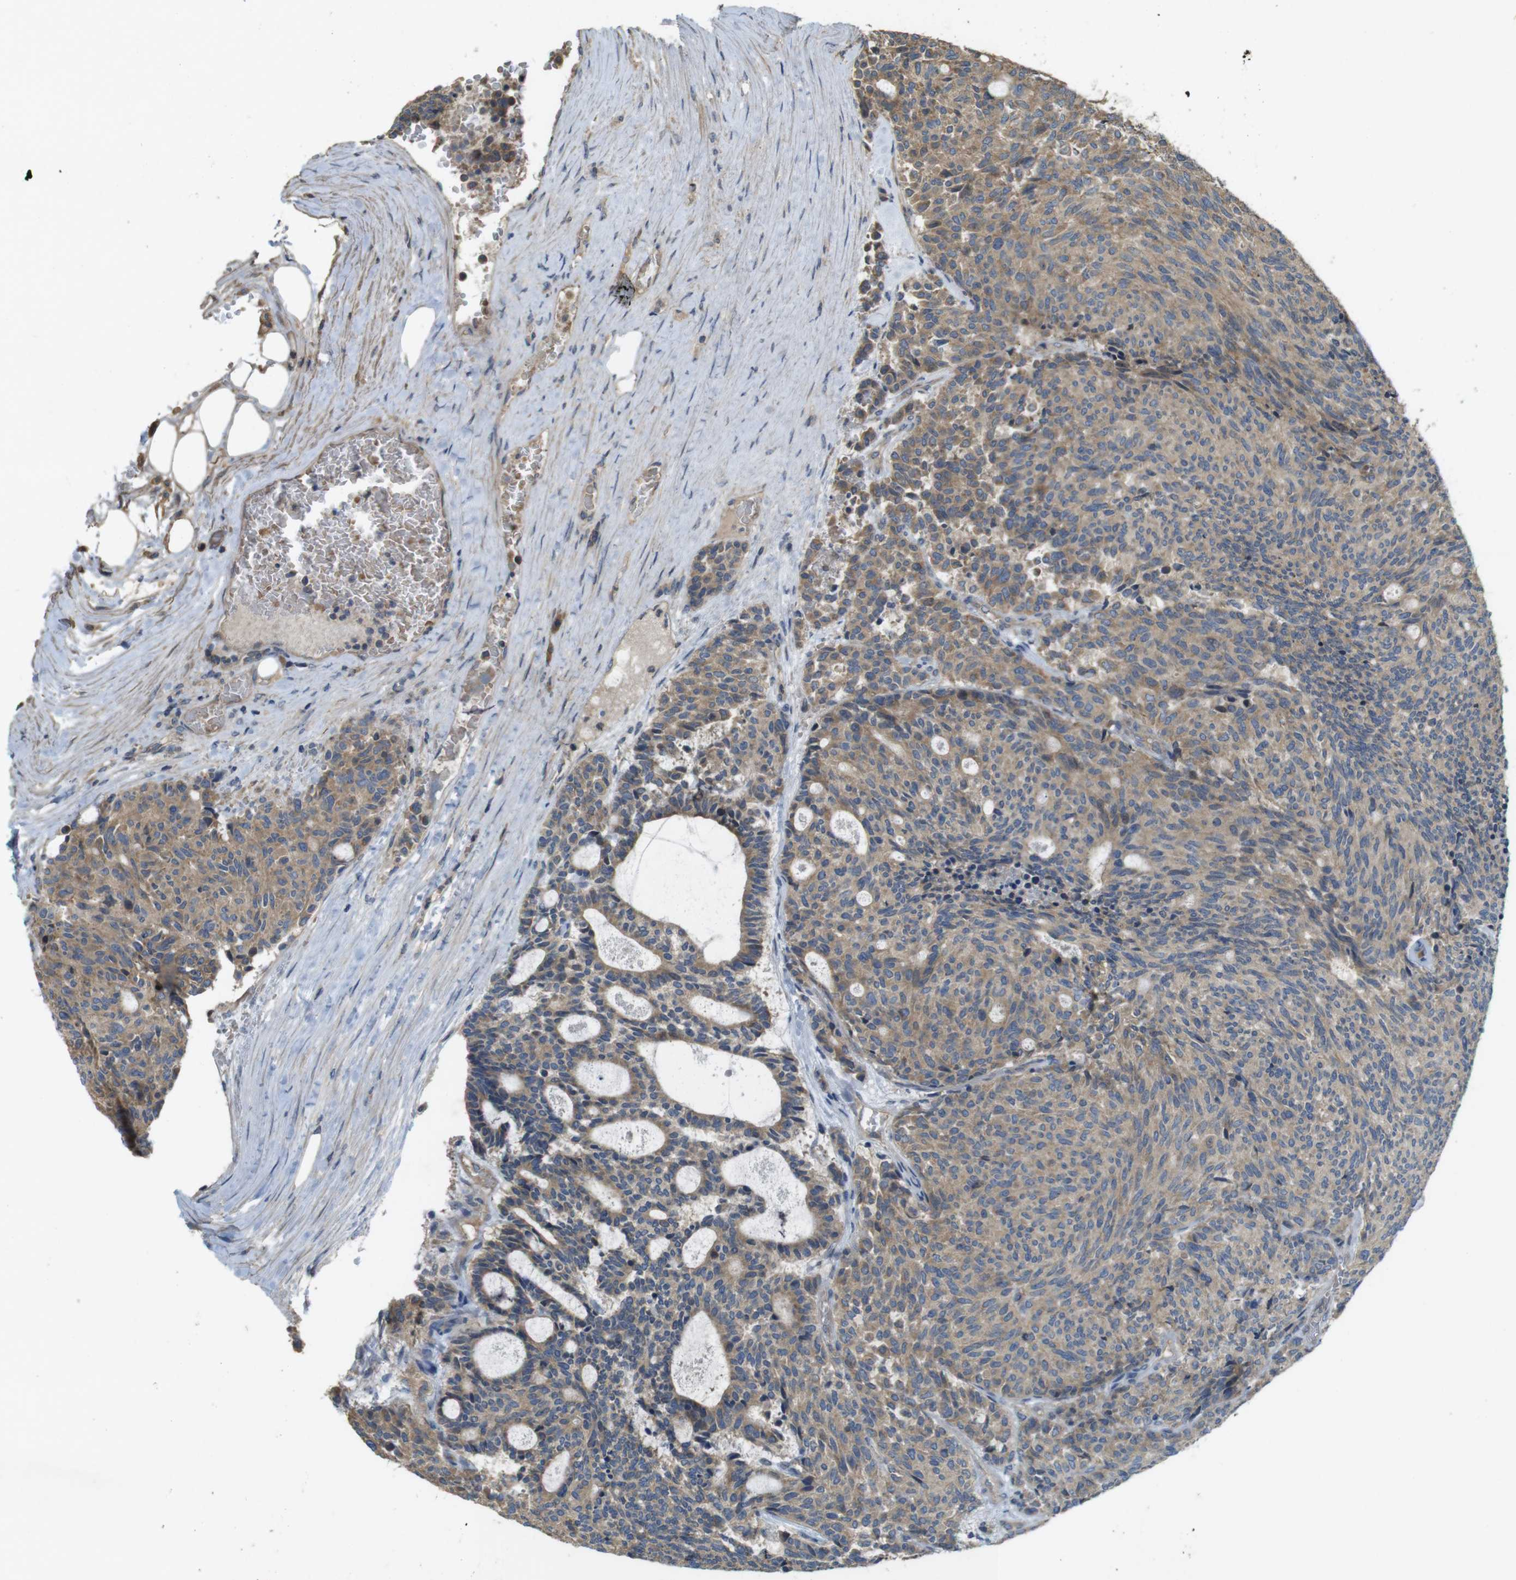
{"staining": {"intensity": "weak", "quantity": ">75%", "location": "cytoplasmic/membranous"}, "tissue": "carcinoid", "cell_type": "Tumor cells", "image_type": "cancer", "snomed": [{"axis": "morphology", "description": "Carcinoid, malignant, NOS"}, {"axis": "topography", "description": "Pancreas"}], "caption": "This histopathology image demonstrates immunohistochemistry staining of human carcinoid, with low weak cytoplasmic/membranous staining in approximately >75% of tumor cells.", "gene": "CLTC", "patient": {"sex": "female", "age": 54}}